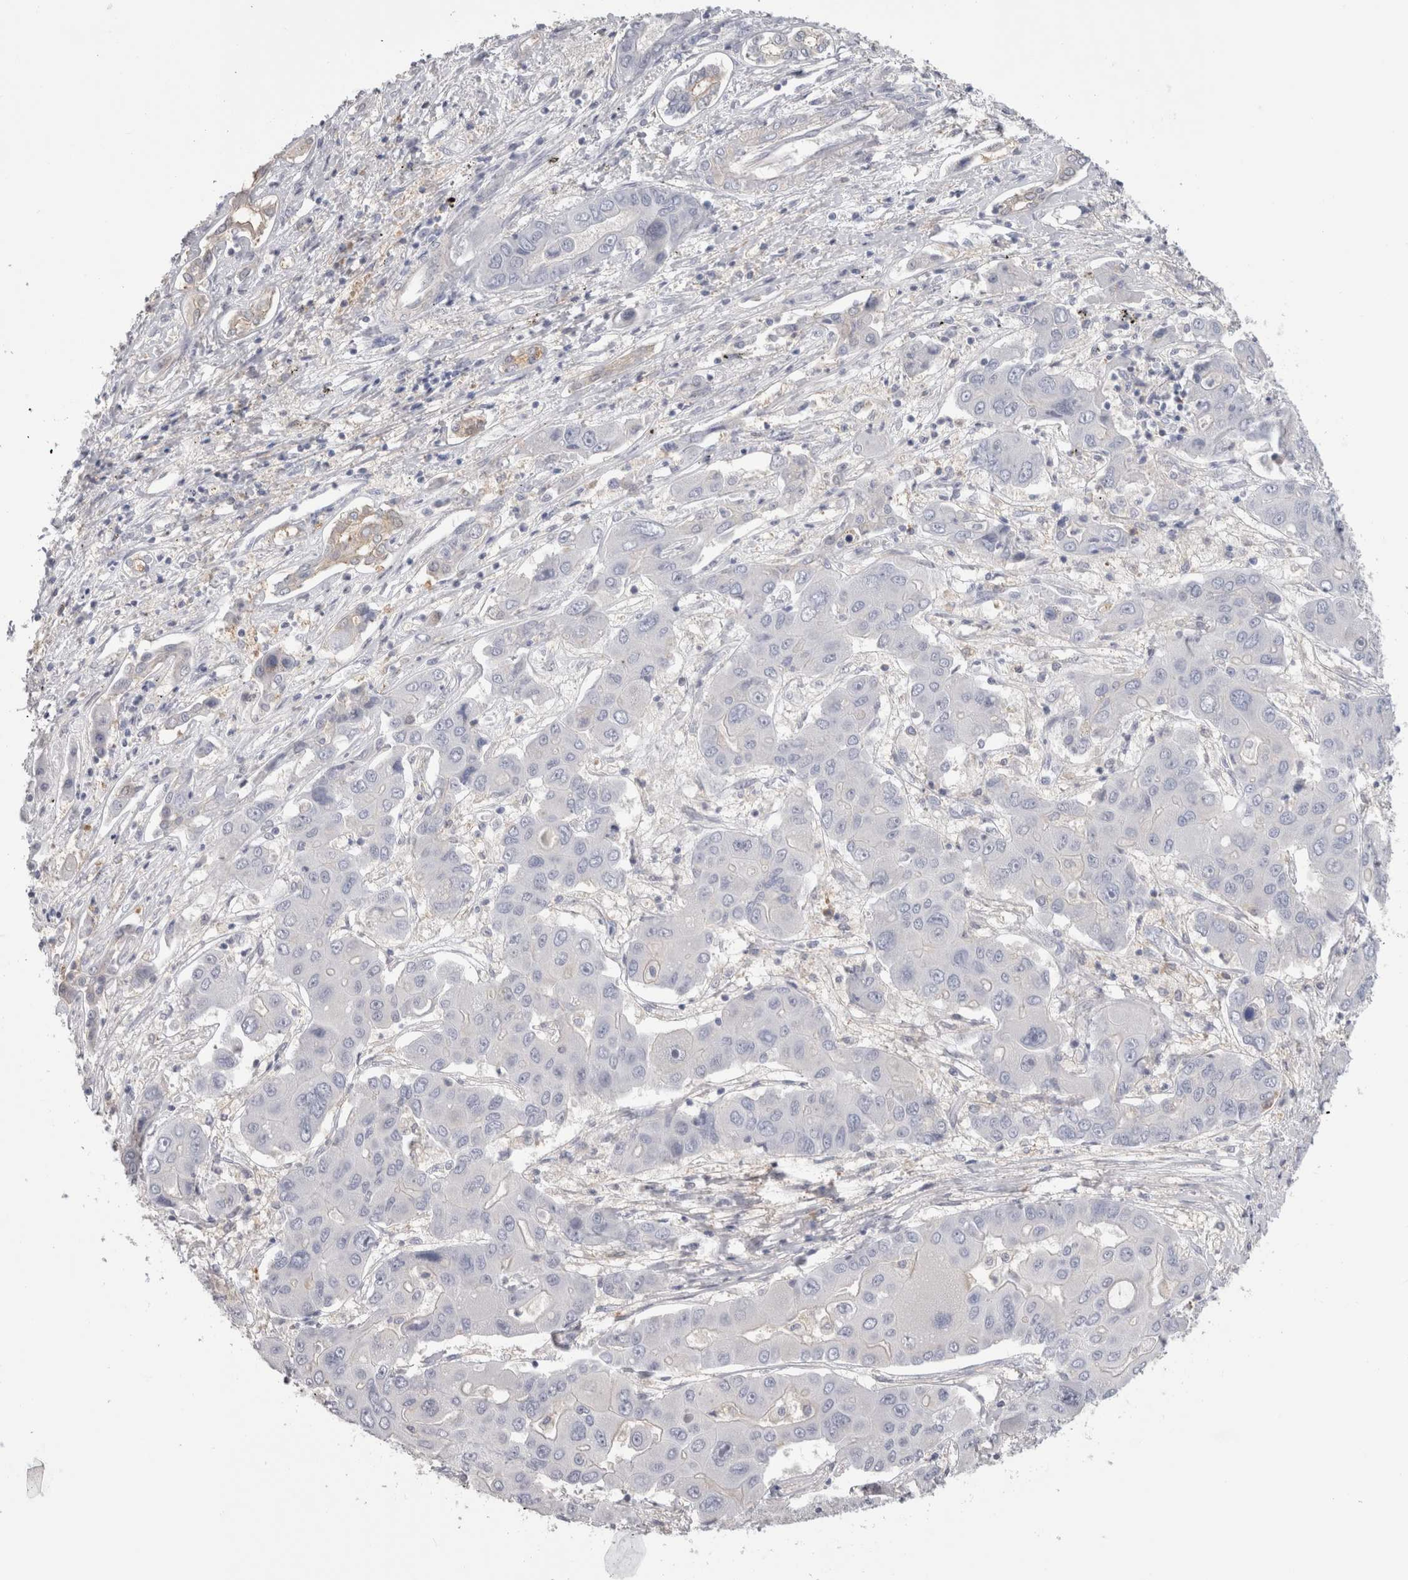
{"staining": {"intensity": "negative", "quantity": "none", "location": "none"}, "tissue": "liver cancer", "cell_type": "Tumor cells", "image_type": "cancer", "snomed": [{"axis": "morphology", "description": "Cholangiocarcinoma"}, {"axis": "topography", "description": "Liver"}], "caption": "Tumor cells show no significant protein expression in liver cancer (cholangiocarcinoma). Brightfield microscopy of immunohistochemistry (IHC) stained with DAB (brown) and hematoxylin (blue), captured at high magnification.", "gene": "SCRN1", "patient": {"sex": "male", "age": 67}}